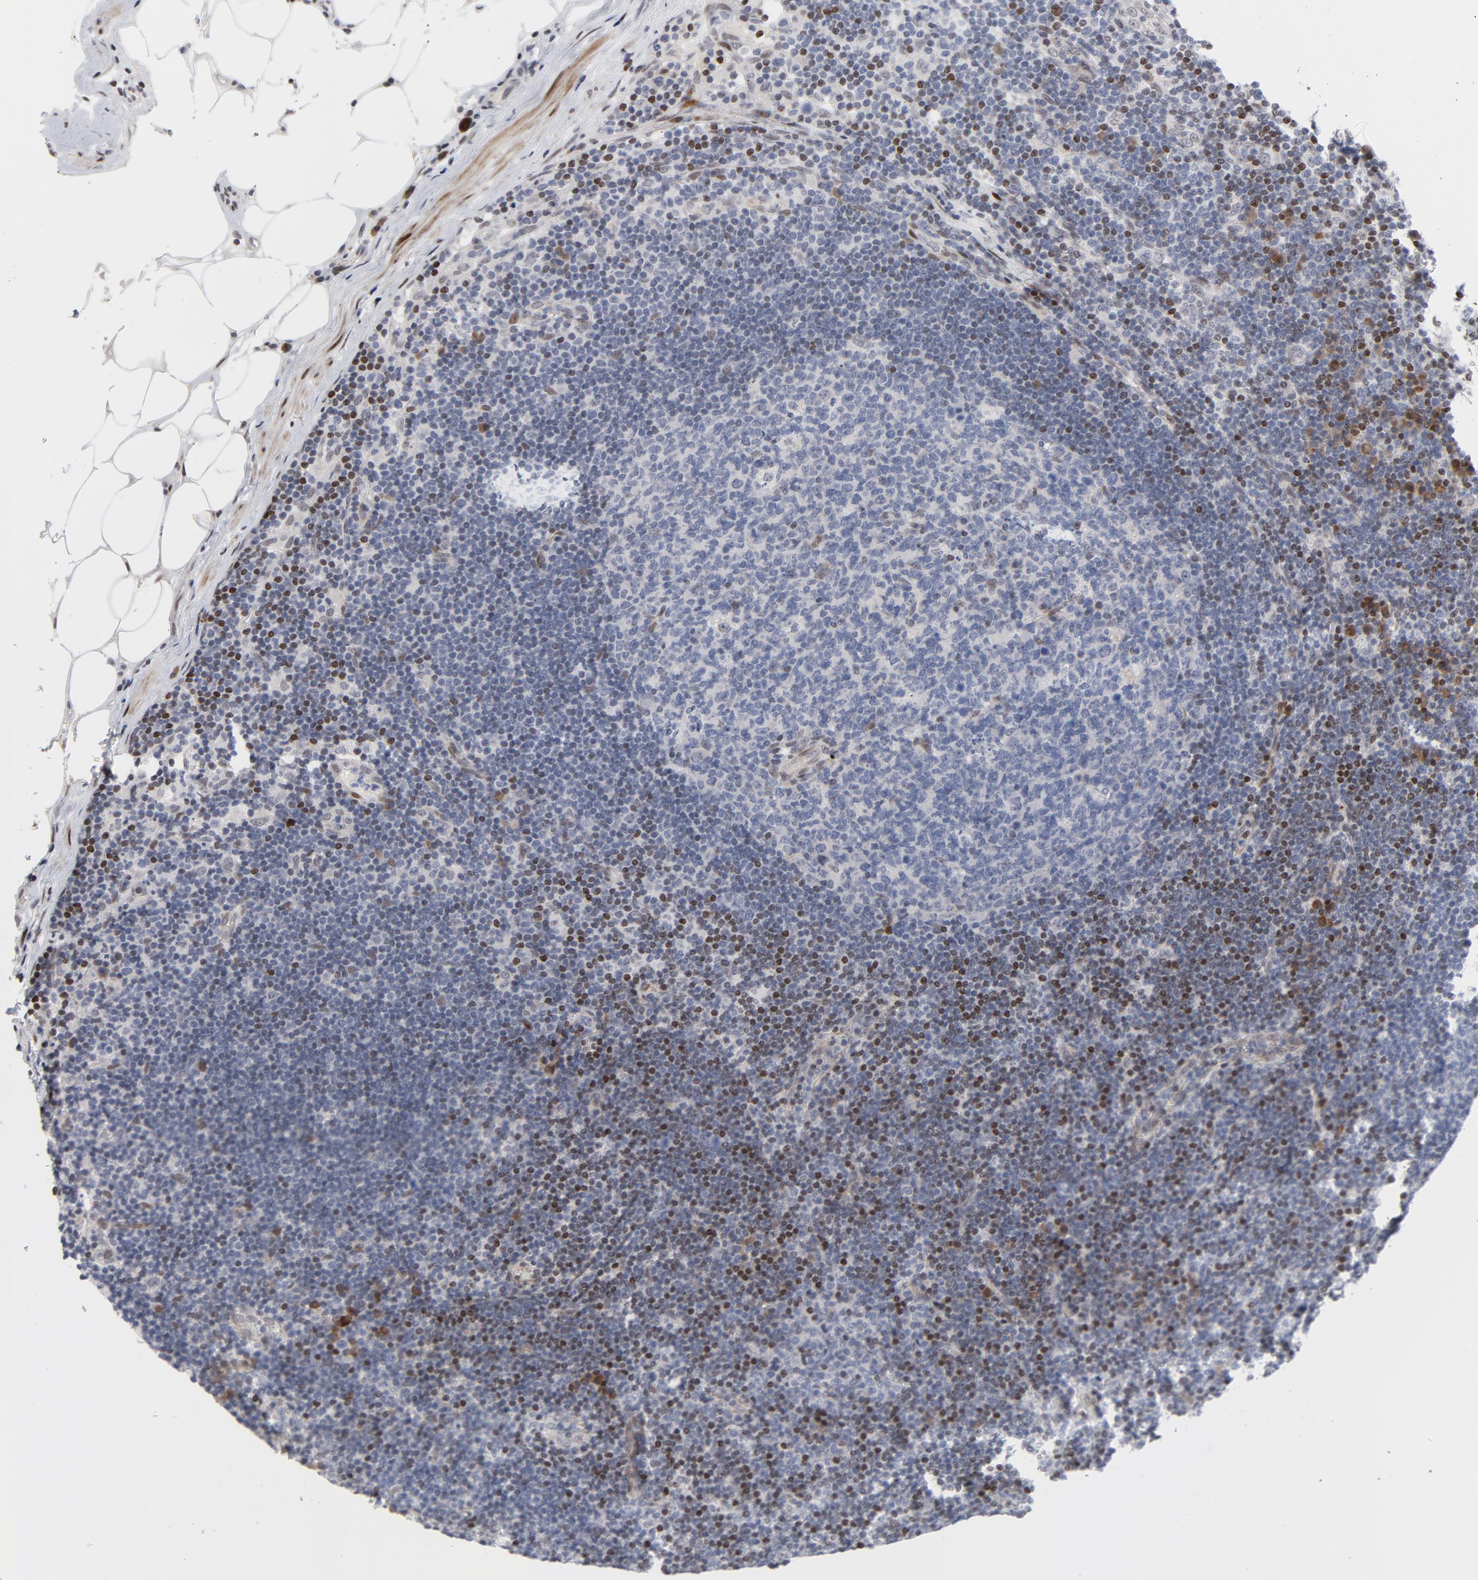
{"staining": {"intensity": "weak", "quantity": "<25%", "location": "nuclear"}, "tissue": "lymph node", "cell_type": "Germinal center cells", "image_type": "normal", "snomed": [{"axis": "morphology", "description": "Normal tissue, NOS"}, {"axis": "morphology", "description": "Squamous cell carcinoma, metastatic, NOS"}, {"axis": "topography", "description": "Lymph node"}], "caption": "IHC photomicrograph of normal lymph node: human lymph node stained with DAB demonstrates no significant protein expression in germinal center cells.", "gene": "NFIC", "patient": {"sex": "female", "age": 53}}